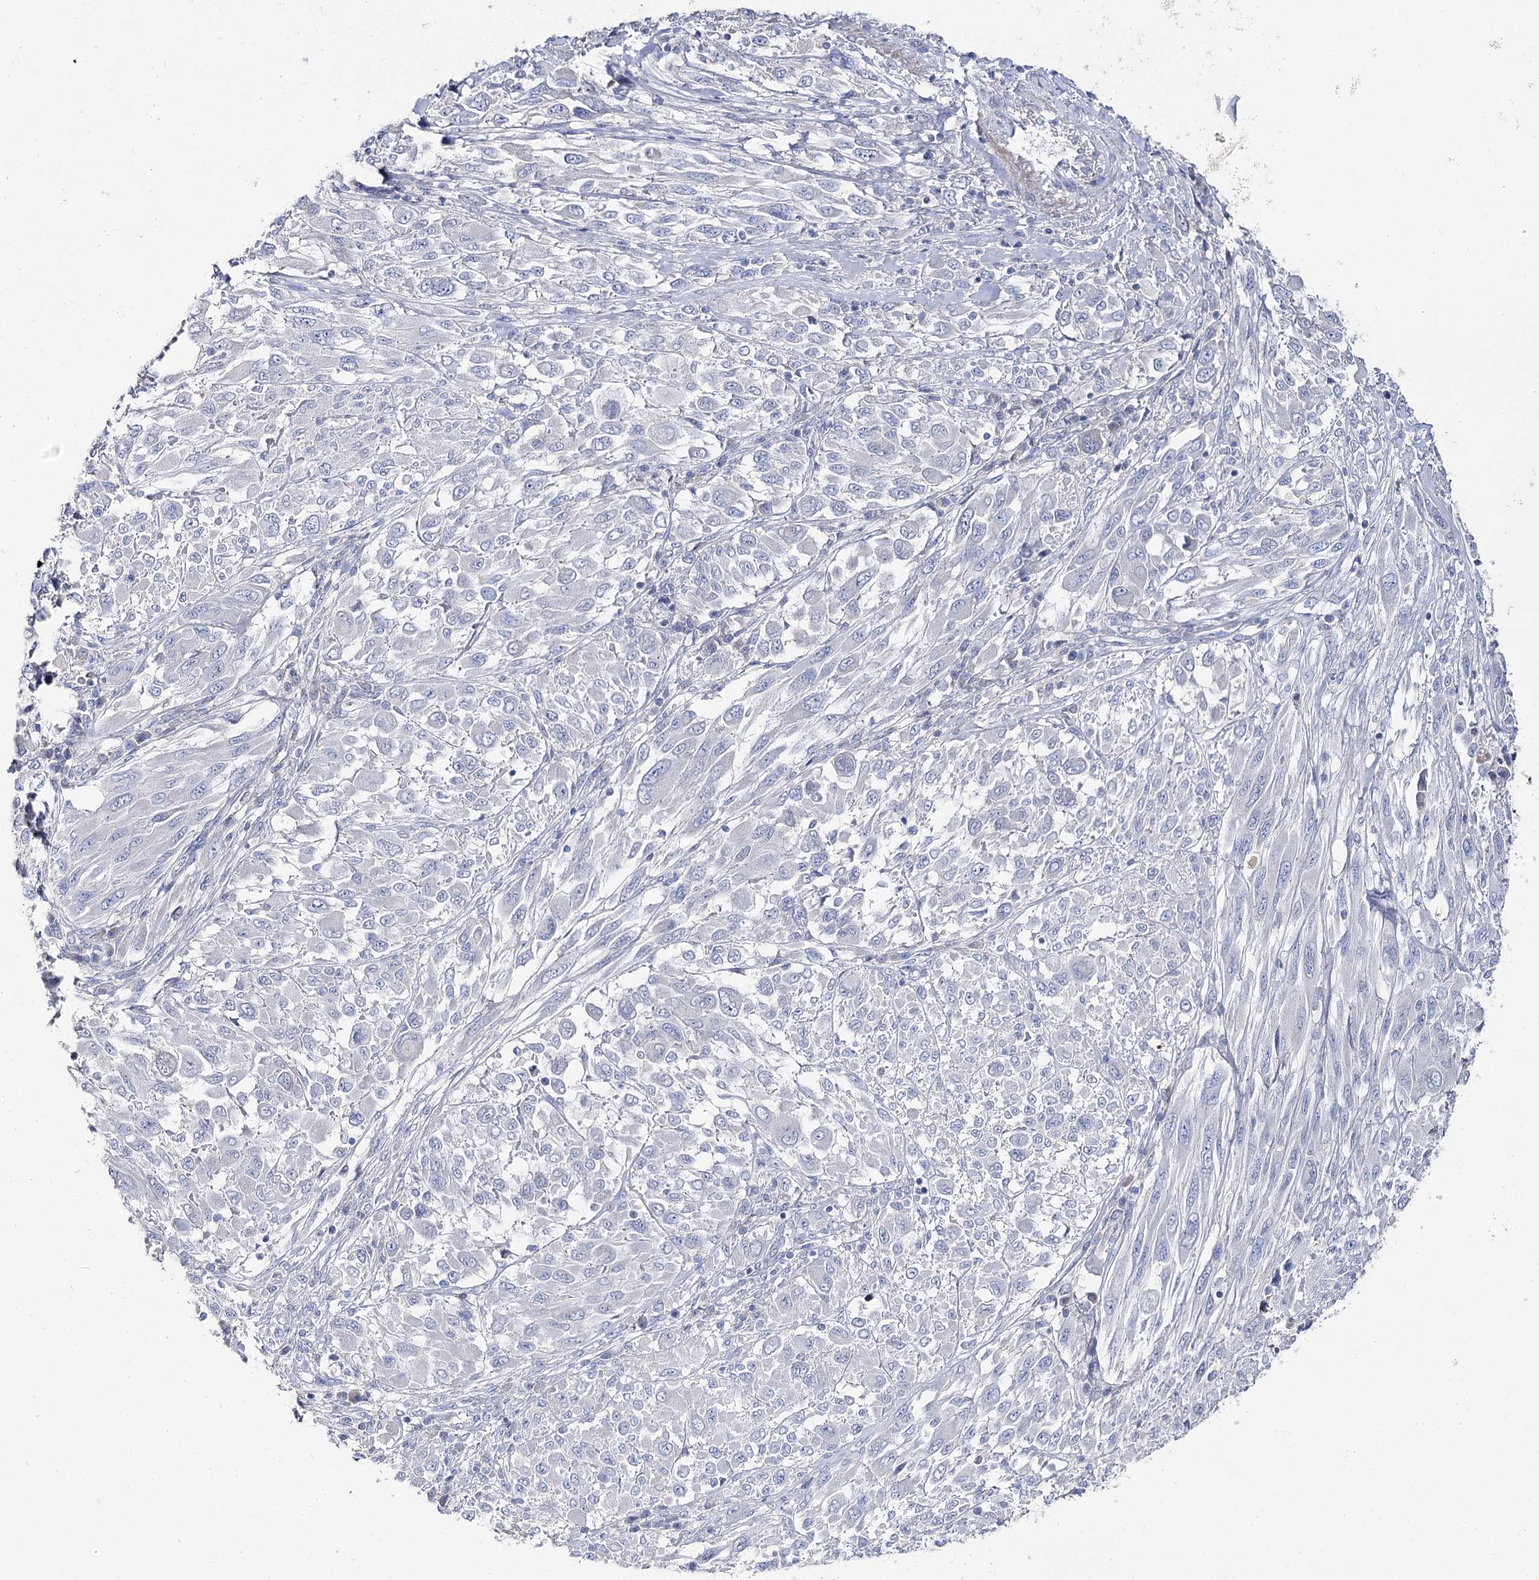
{"staining": {"intensity": "negative", "quantity": "none", "location": "none"}, "tissue": "melanoma", "cell_type": "Tumor cells", "image_type": "cancer", "snomed": [{"axis": "morphology", "description": "Malignant melanoma, NOS"}, {"axis": "topography", "description": "Skin"}], "caption": "There is no significant expression in tumor cells of malignant melanoma. The staining was performed using DAB to visualize the protein expression in brown, while the nuclei were stained in blue with hematoxylin (Magnification: 20x).", "gene": "NRAP", "patient": {"sex": "female", "age": 91}}